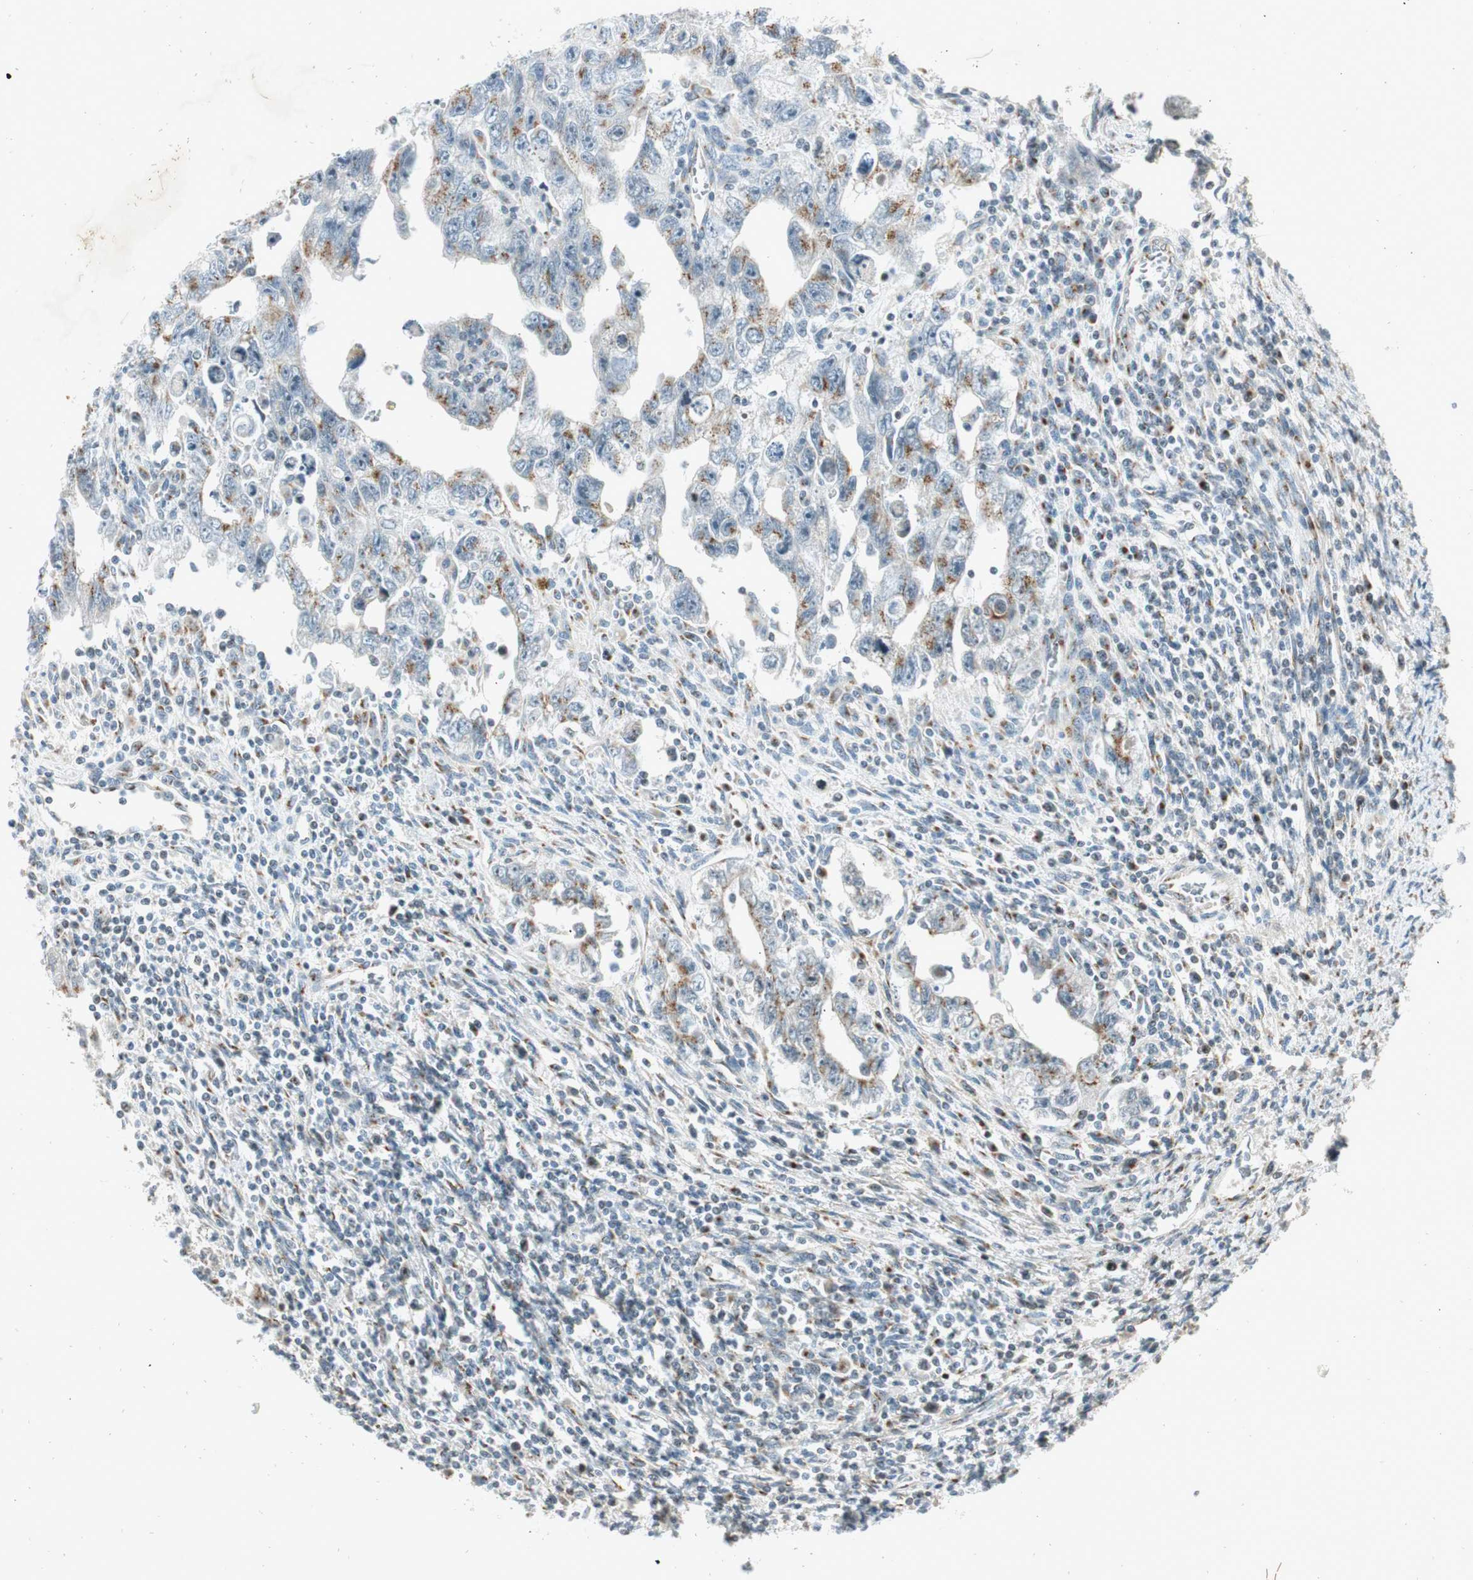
{"staining": {"intensity": "weak", "quantity": "25%-75%", "location": "cytoplasmic/membranous"}, "tissue": "testis cancer", "cell_type": "Tumor cells", "image_type": "cancer", "snomed": [{"axis": "morphology", "description": "Carcinoma, Embryonal, NOS"}, {"axis": "topography", "description": "Testis"}], "caption": "Testis cancer was stained to show a protein in brown. There is low levels of weak cytoplasmic/membranous expression in approximately 25%-75% of tumor cells. Immunohistochemistry (ihc) stains the protein in brown and the nuclei are stained blue.", "gene": "NEO1", "patient": {"sex": "male", "age": 28}}